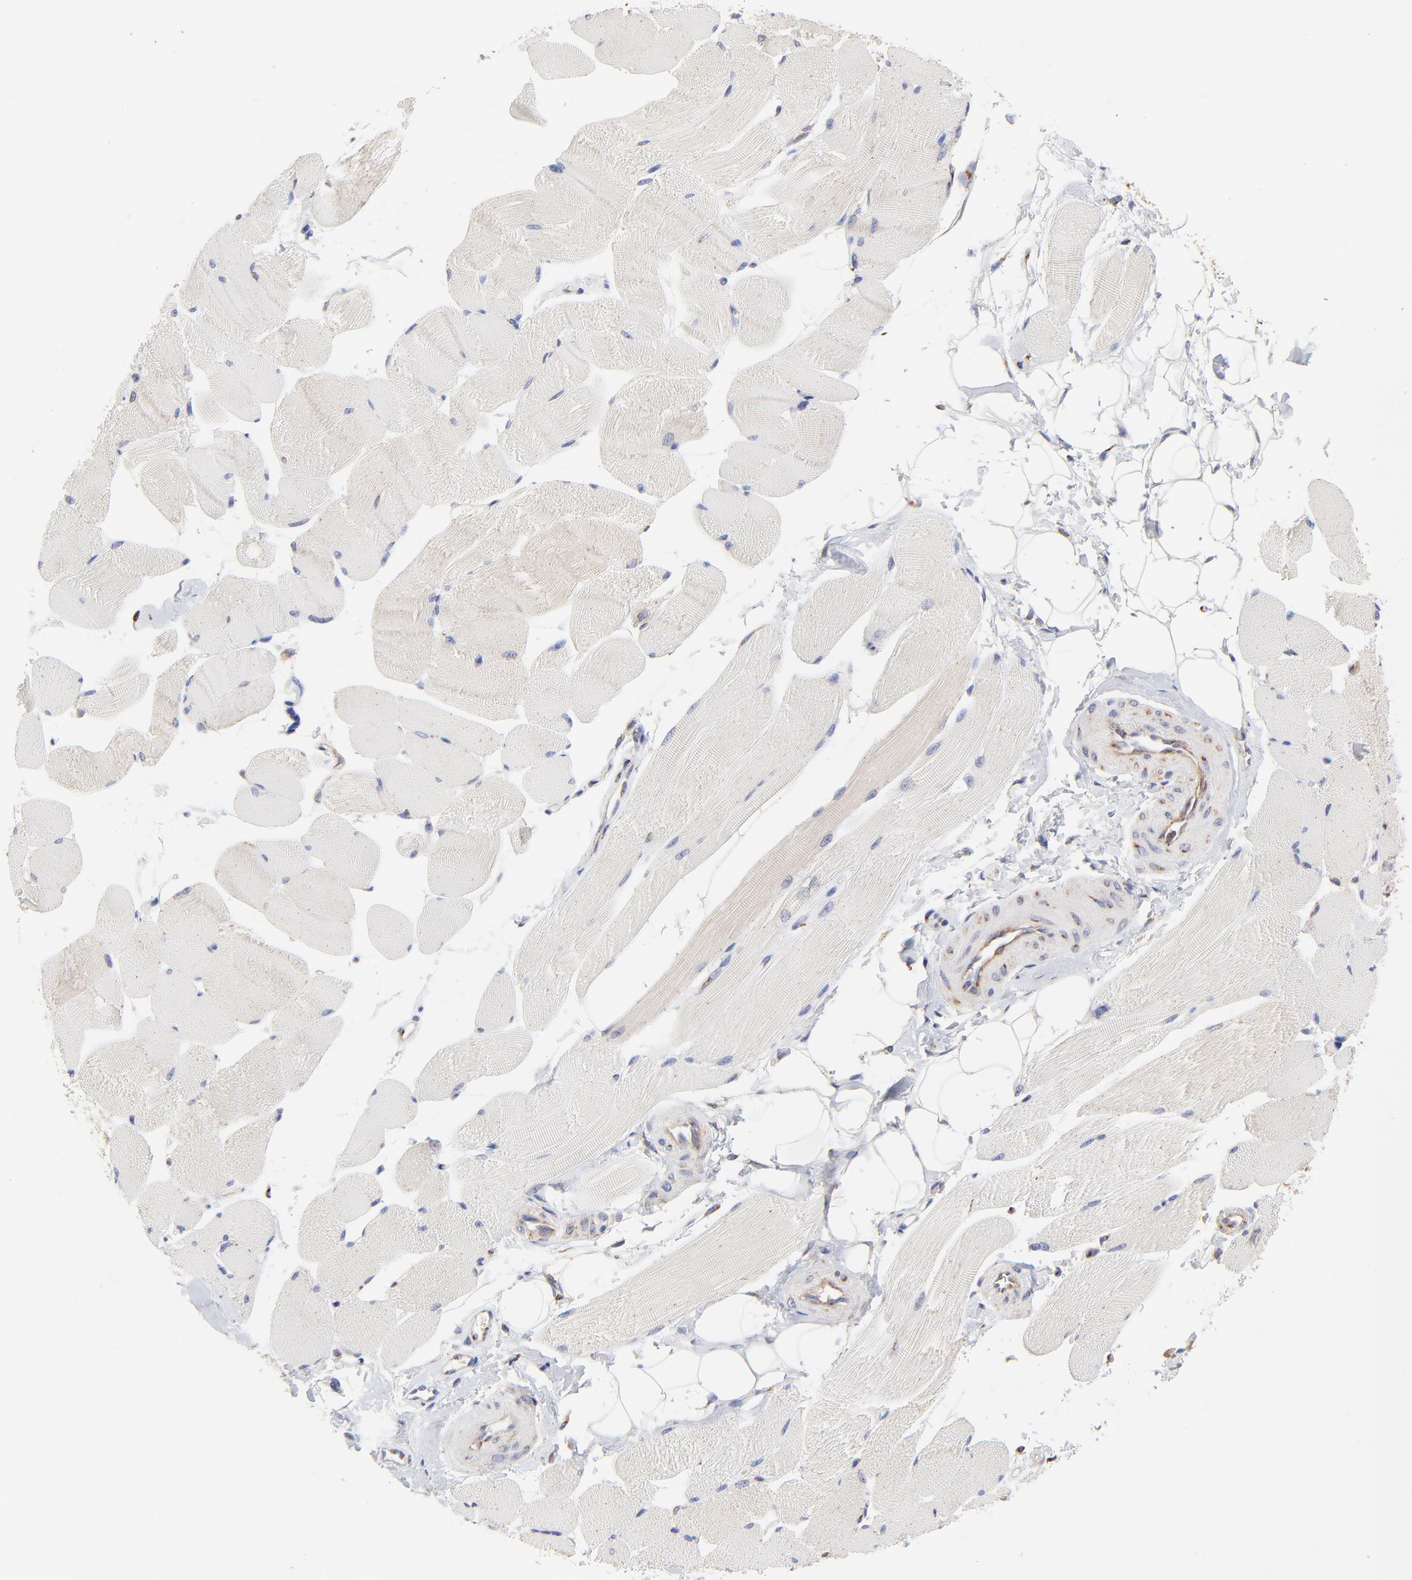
{"staining": {"intensity": "negative", "quantity": "none", "location": "none"}, "tissue": "skeletal muscle", "cell_type": "Myocytes", "image_type": "normal", "snomed": [{"axis": "morphology", "description": "Normal tissue, NOS"}, {"axis": "topography", "description": "Skeletal muscle"}, {"axis": "topography", "description": "Peripheral nerve tissue"}], "caption": "Myocytes are negative for brown protein staining in normal skeletal muscle. The staining was performed using DAB (3,3'-diaminobenzidine) to visualize the protein expression in brown, while the nuclei were stained in blue with hematoxylin (Magnification: 20x).", "gene": "LMAN1", "patient": {"sex": "female", "age": 84}}